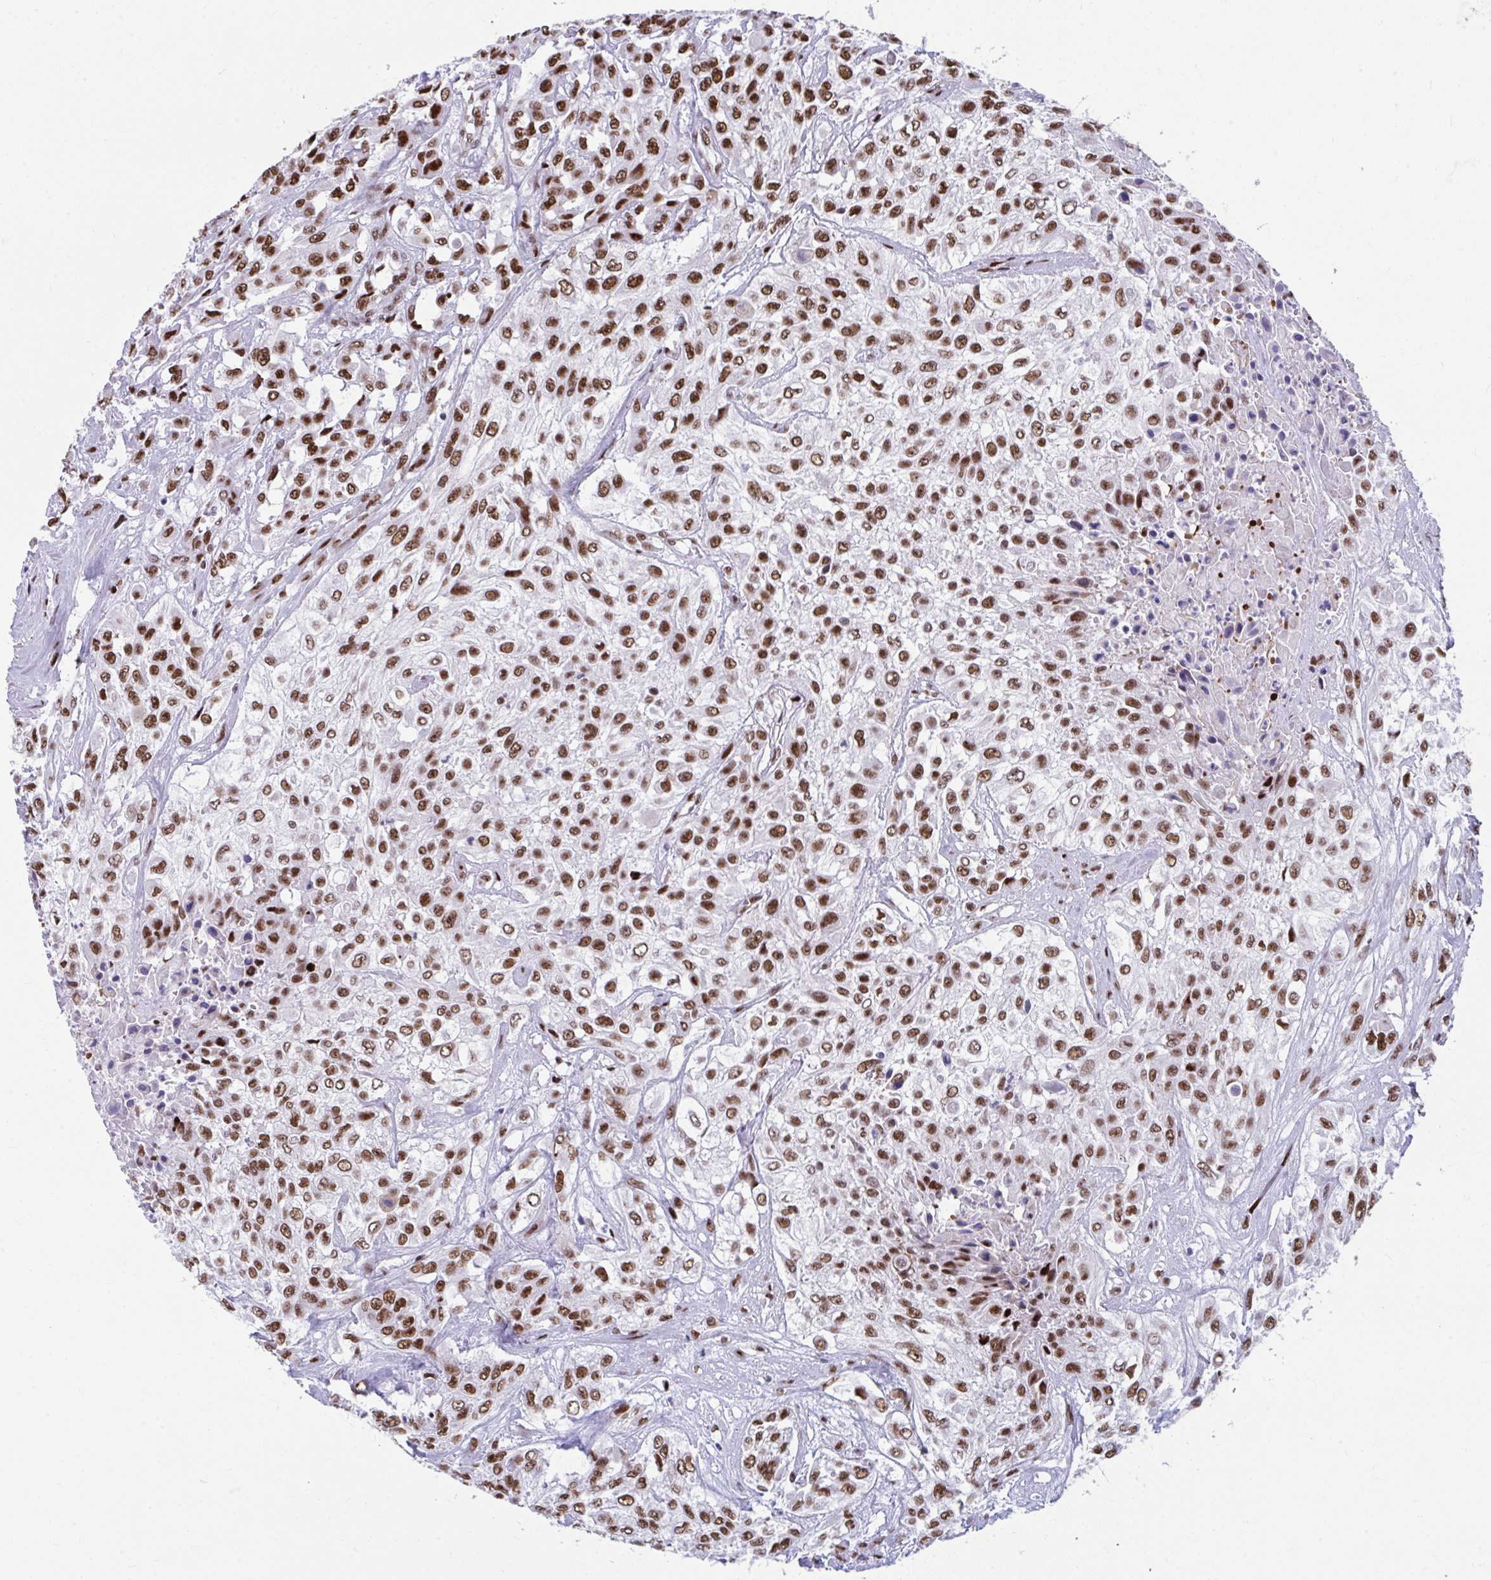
{"staining": {"intensity": "strong", "quantity": ">75%", "location": "nuclear"}, "tissue": "urothelial cancer", "cell_type": "Tumor cells", "image_type": "cancer", "snomed": [{"axis": "morphology", "description": "Urothelial carcinoma, High grade"}, {"axis": "topography", "description": "Urinary bladder"}], "caption": "Brown immunohistochemical staining in human urothelial cancer shows strong nuclear staining in about >75% of tumor cells.", "gene": "SLC35C2", "patient": {"sex": "male", "age": 57}}